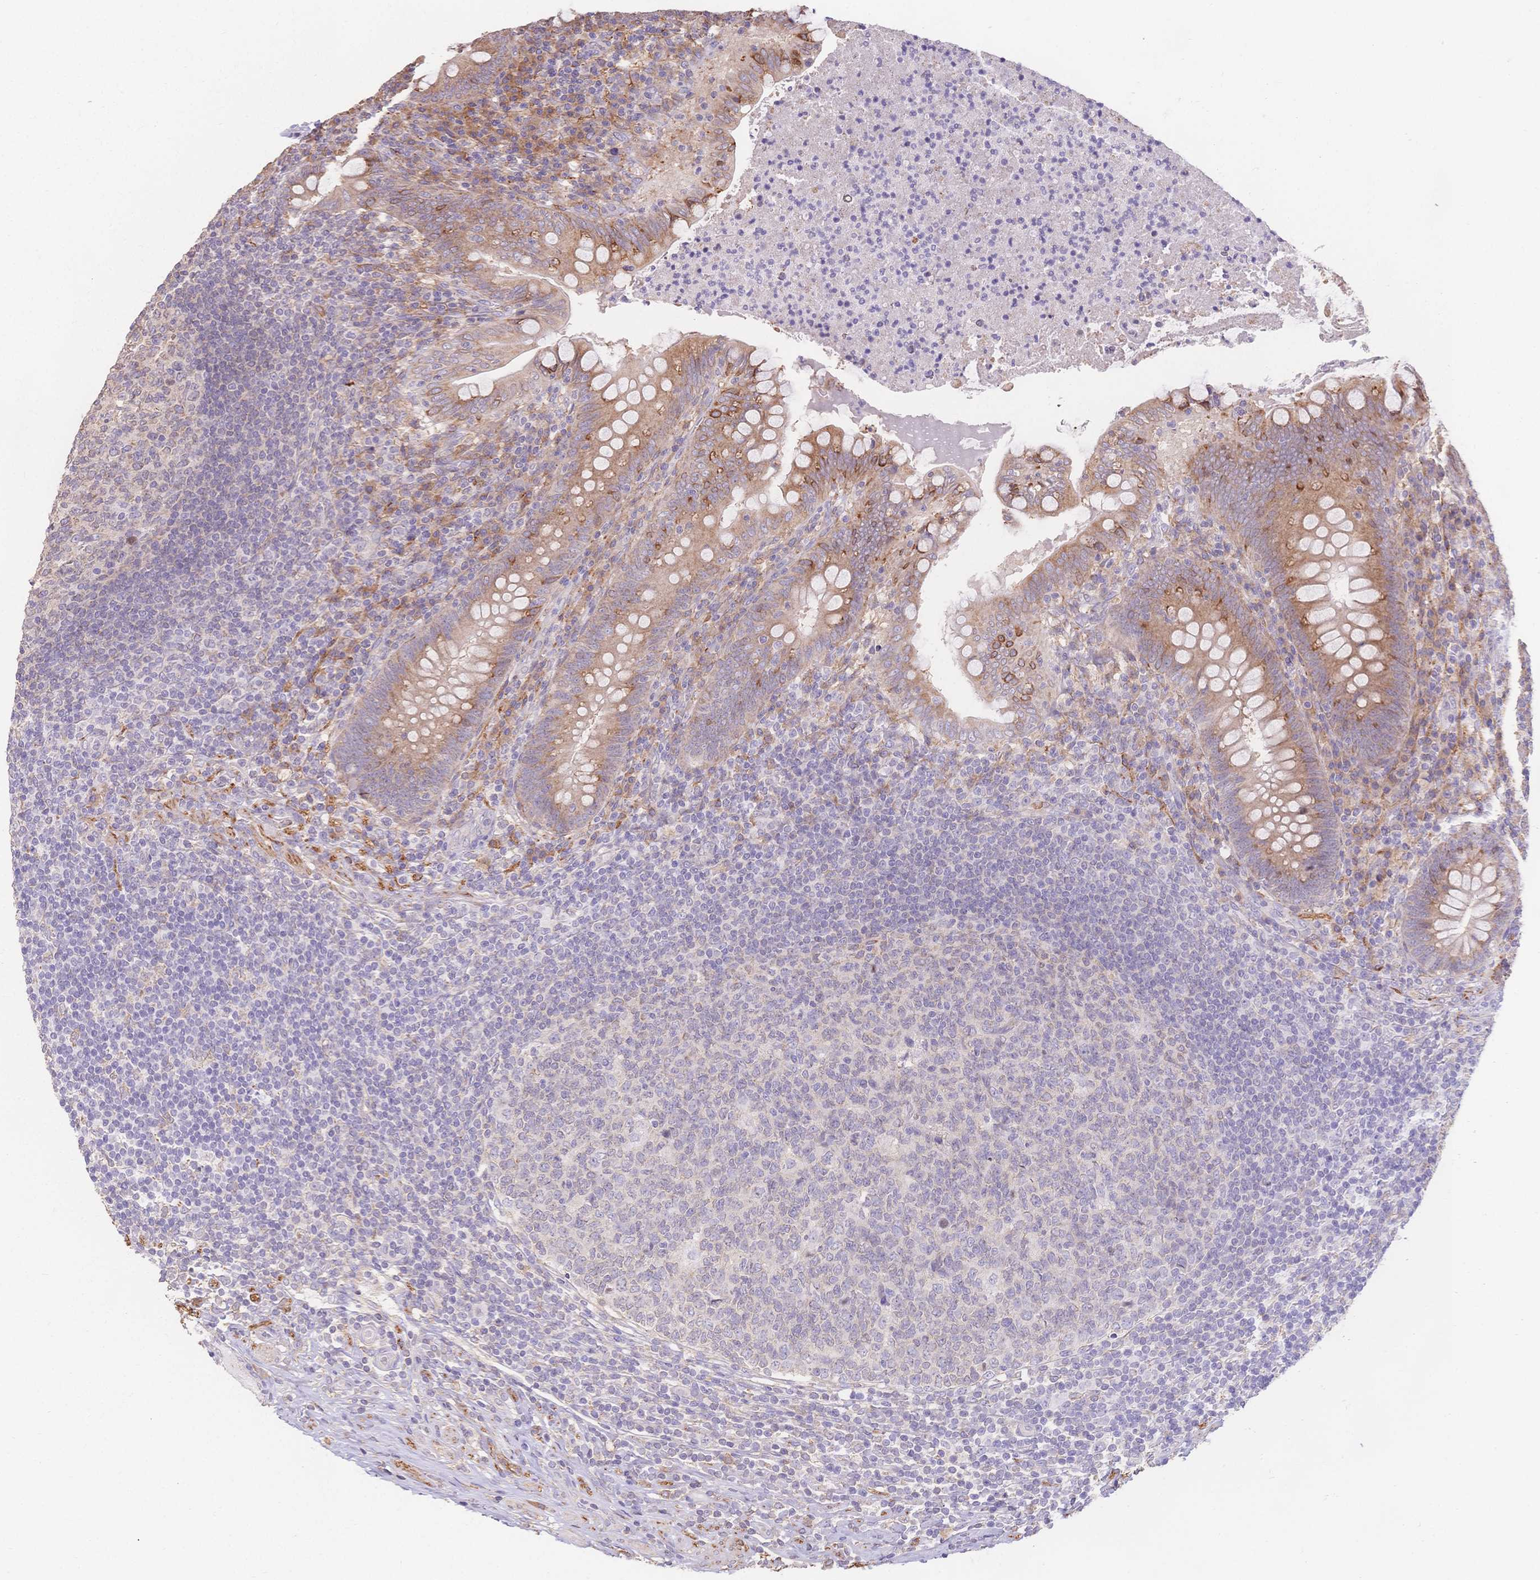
{"staining": {"intensity": "weak", "quantity": "25%-75%", "location": "cytoplasmic/membranous"}, "tissue": "appendix", "cell_type": "Glandular cells", "image_type": "normal", "snomed": [{"axis": "morphology", "description": "Normal tissue, NOS"}, {"axis": "topography", "description": "Appendix"}], "caption": "Immunohistochemistry (IHC) staining of benign appendix, which demonstrates low levels of weak cytoplasmic/membranous staining in approximately 25%-75% of glandular cells indicating weak cytoplasmic/membranous protein expression. The staining was performed using DAB (3,3'-diaminobenzidine) (brown) for protein detection and nuclei were counterstained in hematoxylin (blue).", "gene": "HS3ST5", "patient": {"sex": "male", "age": 47}}